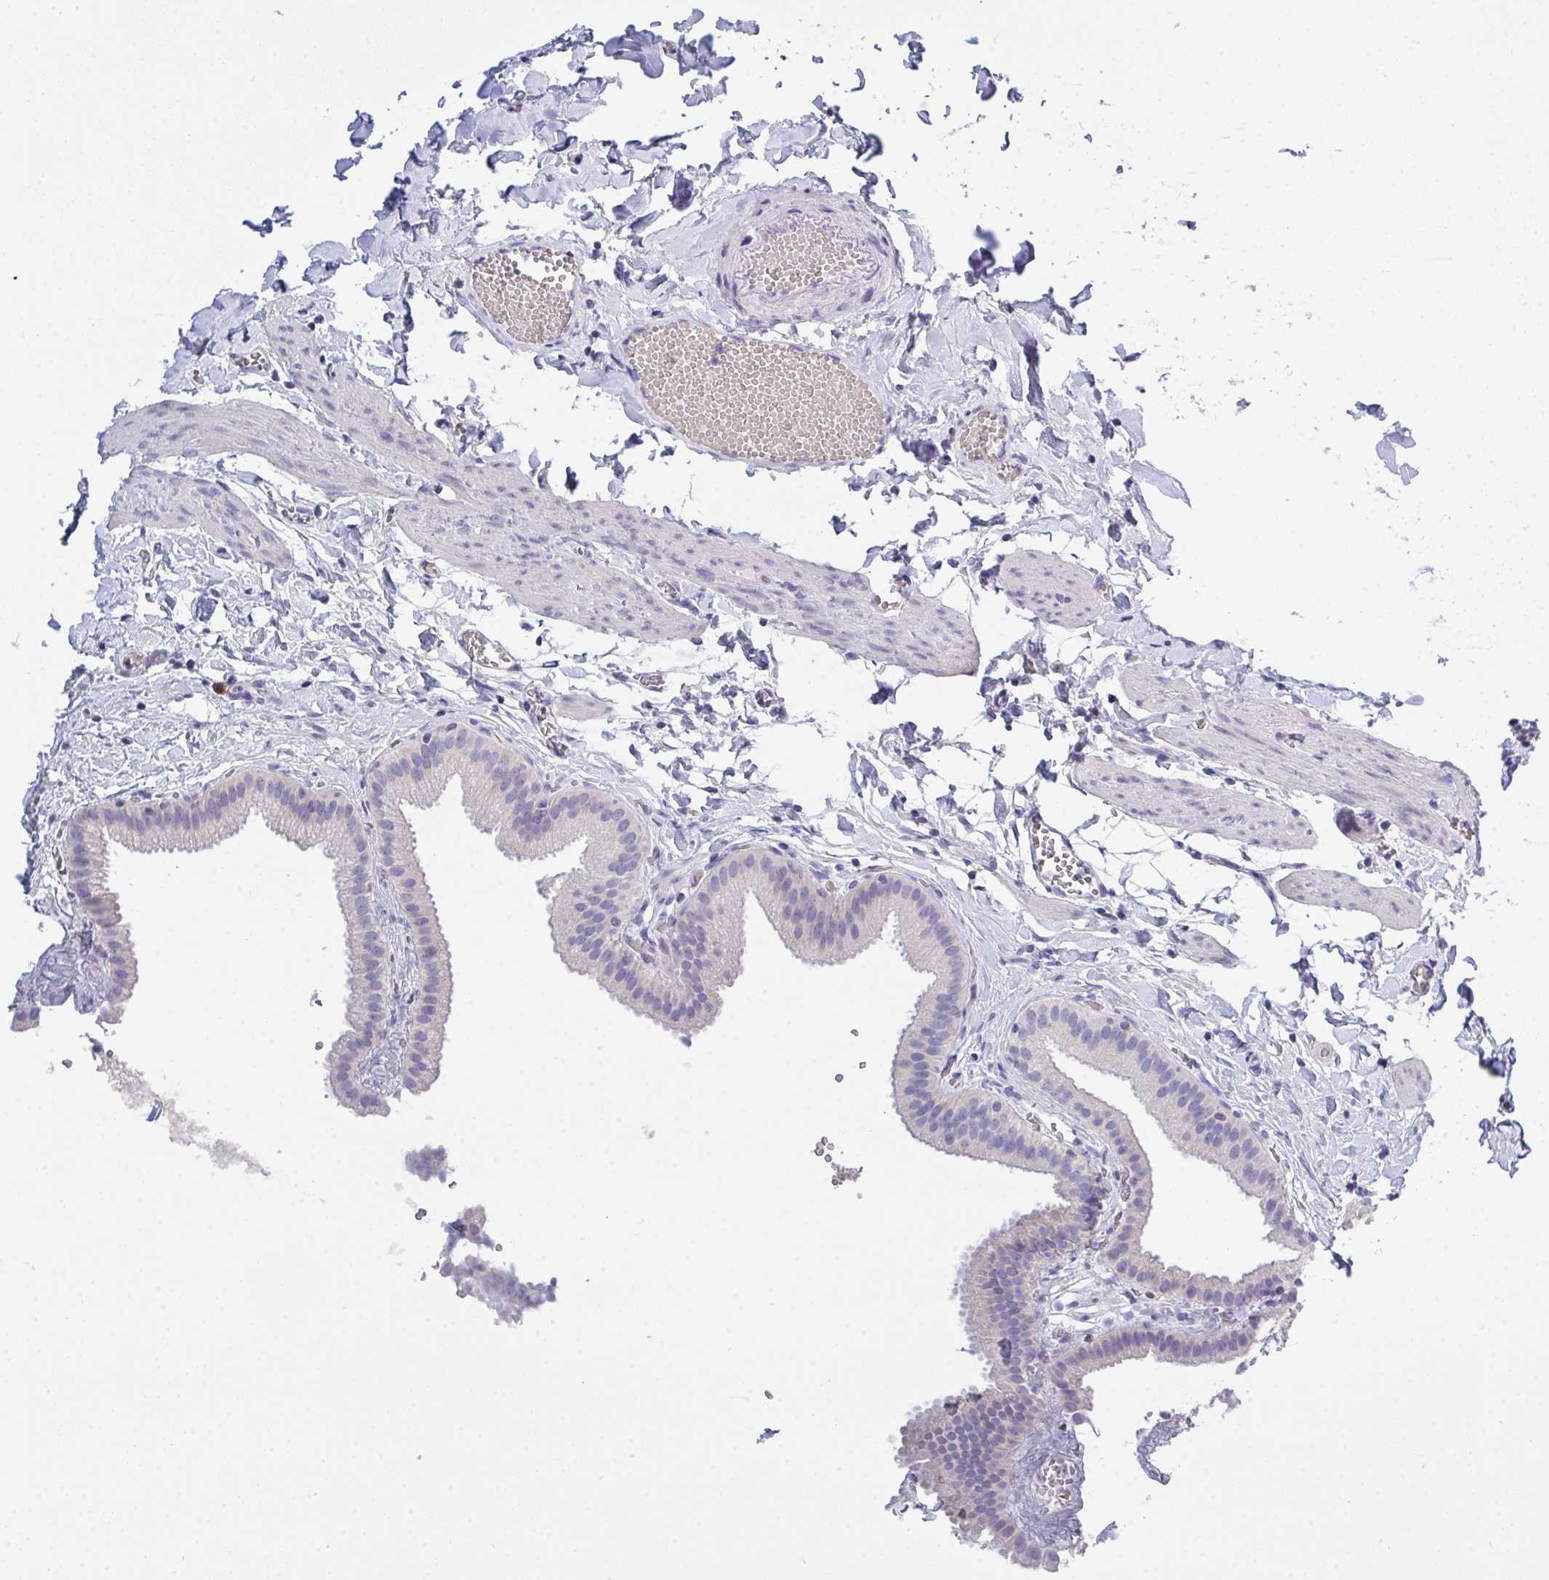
{"staining": {"intensity": "negative", "quantity": "none", "location": "none"}, "tissue": "gallbladder", "cell_type": "Glandular cells", "image_type": "normal", "snomed": [{"axis": "morphology", "description": "Normal tissue, NOS"}, {"axis": "topography", "description": "Gallbladder"}], "caption": "IHC image of unremarkable gallbladder stained for a protein (brown), which displays no expression in glandular cells.", "gene": "LRRC58", "patient": {"sex": "female", "age": 63}}